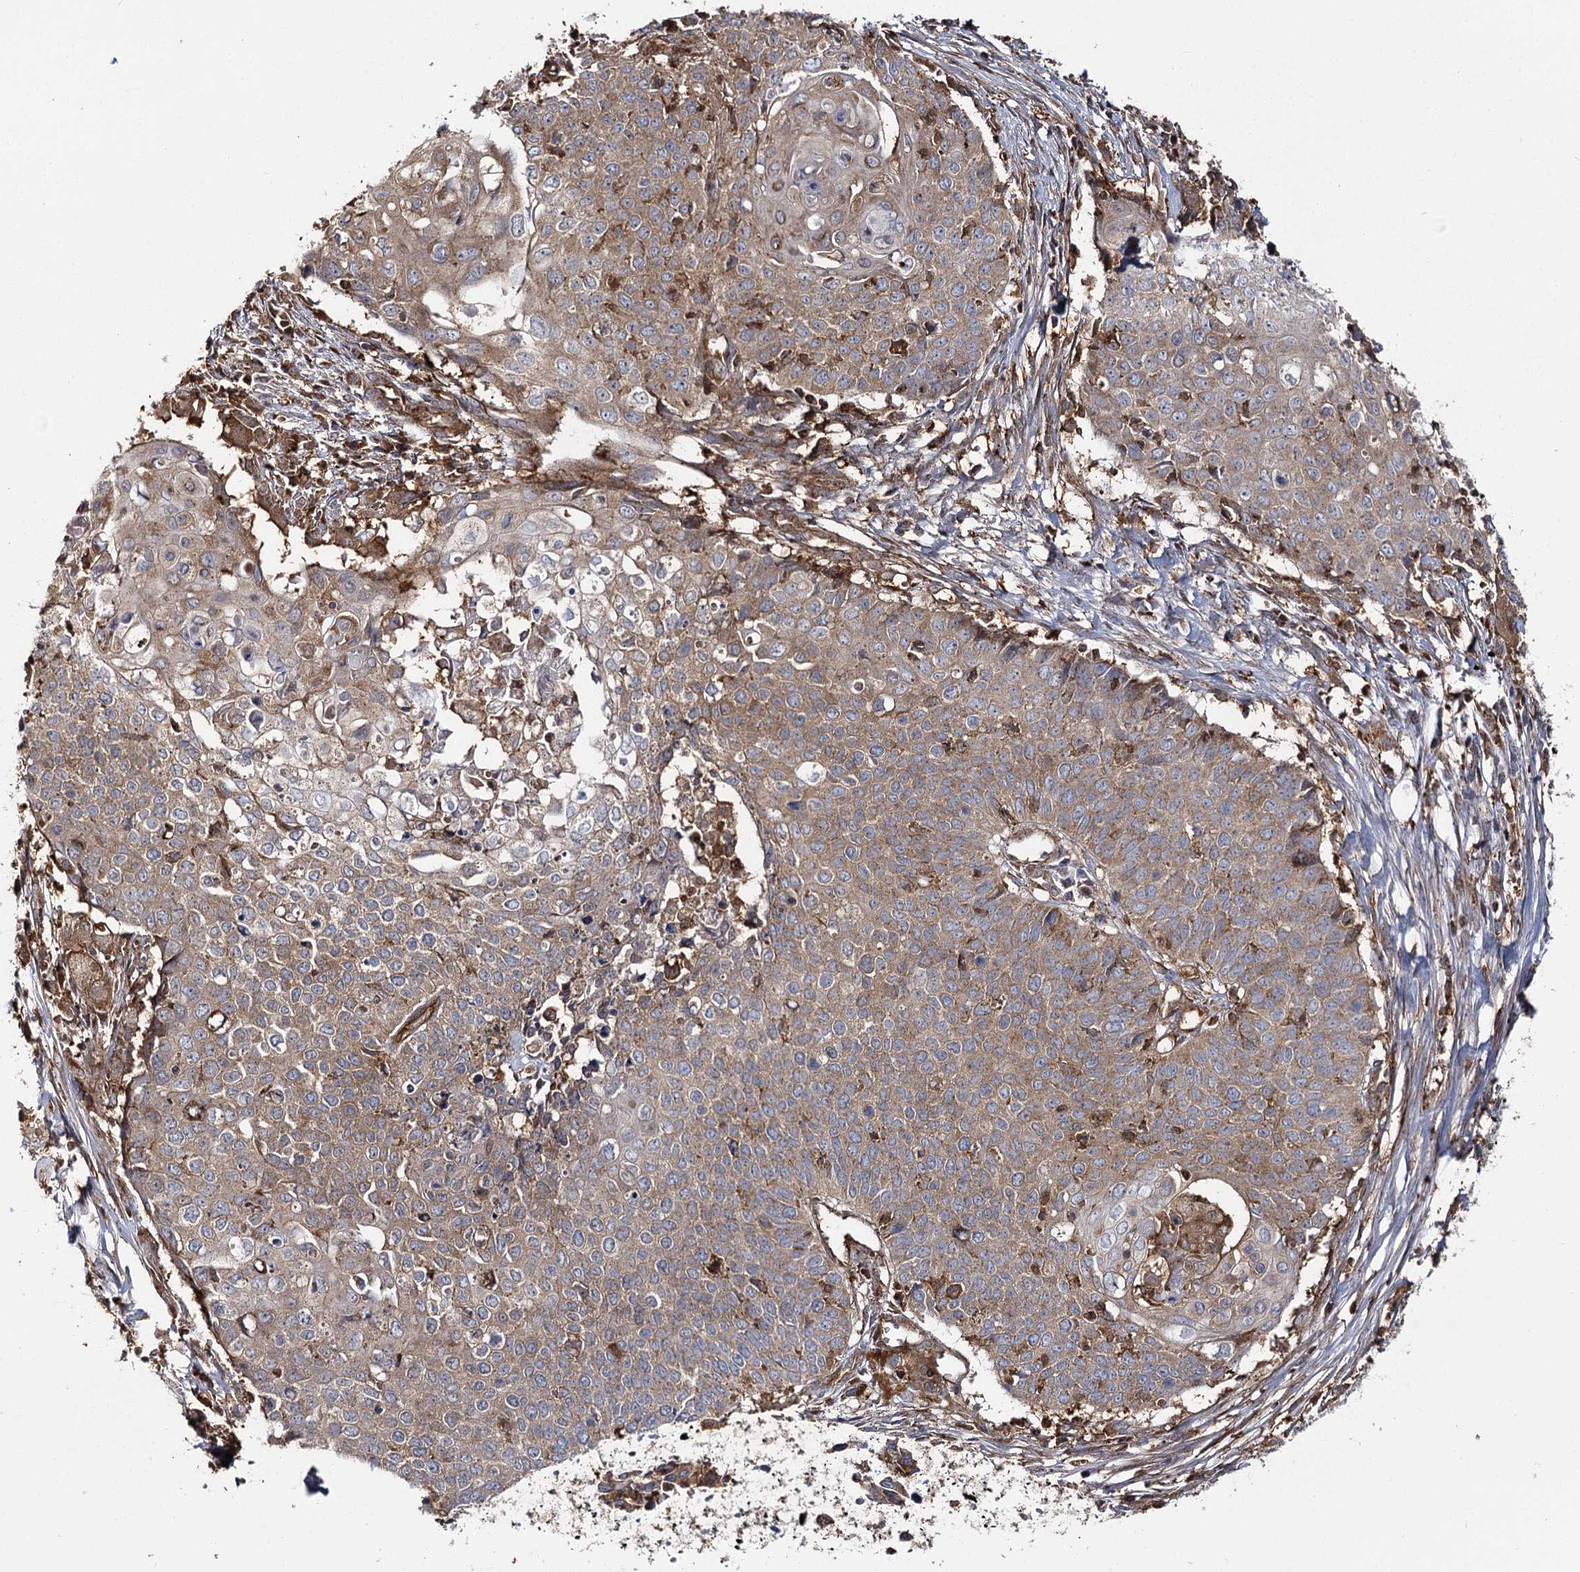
{"staining": {"intensity": "weak", "quantity": ">75%", "location": "cytoplasmic/membranous"}, "tissue": "cervical cancer", "cell_type": "Tumor cells", "image_type": "cancer", "snomed": [{"axis": "morphology", "description": "Squamous cell carcinoma, NOS"}, {"axis": "topography", "description": "Cervix"}], "caption": "Immunohistochemical staining of cervical squamous cell carcinoma shows weak cytoplasmic/membranous protein positivity in approximately >75% of tumor cells.", "gene": "SEC24B", "patient": {"sex": "female", "age": 39}}